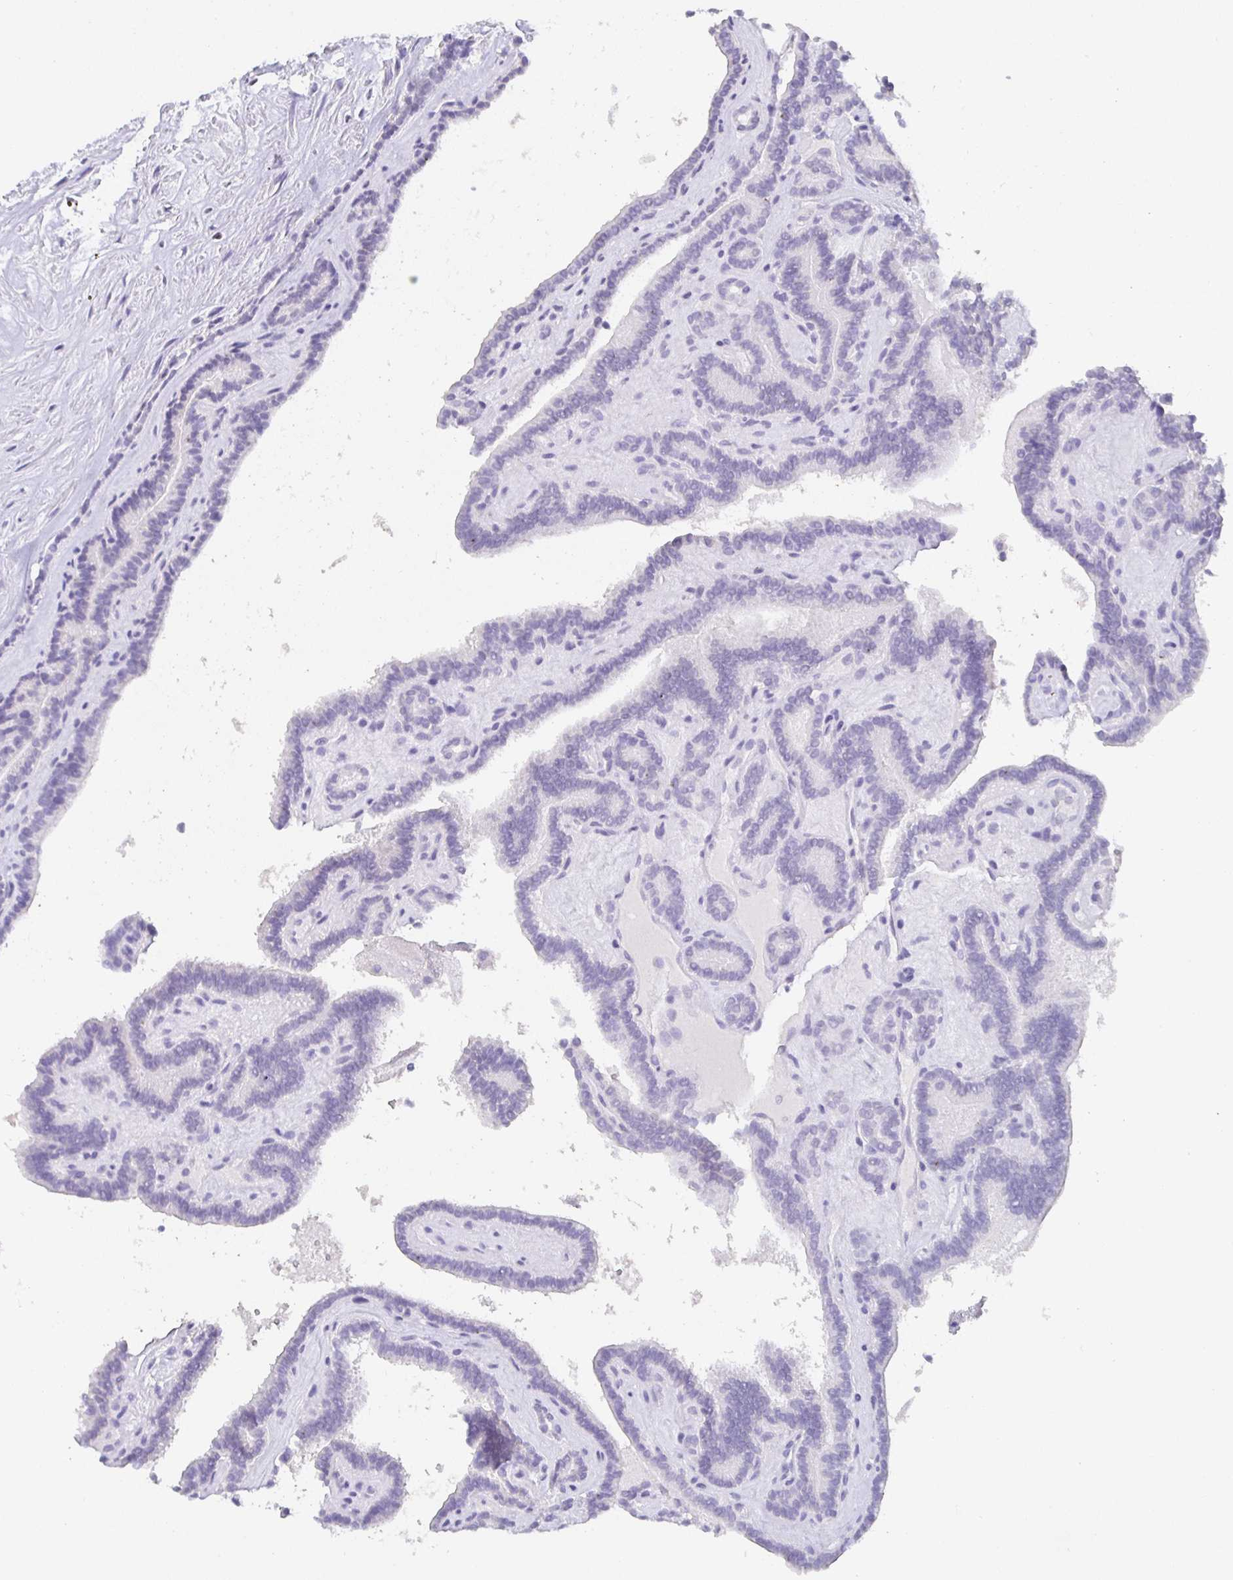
{"staining": {"intensity": "negative", "quantity": "none", "location": "none"}, "tissue": "thyroid cancer", "cell_type": "Tumor cells", "image_type": "cancer", "snomed": [{"axis": "morphology", "description": "Papillary adenocarcinoma, NOS"}, {"axis": "topography", "description": "Thyroid gland"}], "caption": "Thyroid cancer (papillary adenocarcinoma) stained for a protein using immunohistochemistry demonstrates no expression tumor cells.", "gene": "SATB1", "patient": {"sex": "female", "age": 21}}